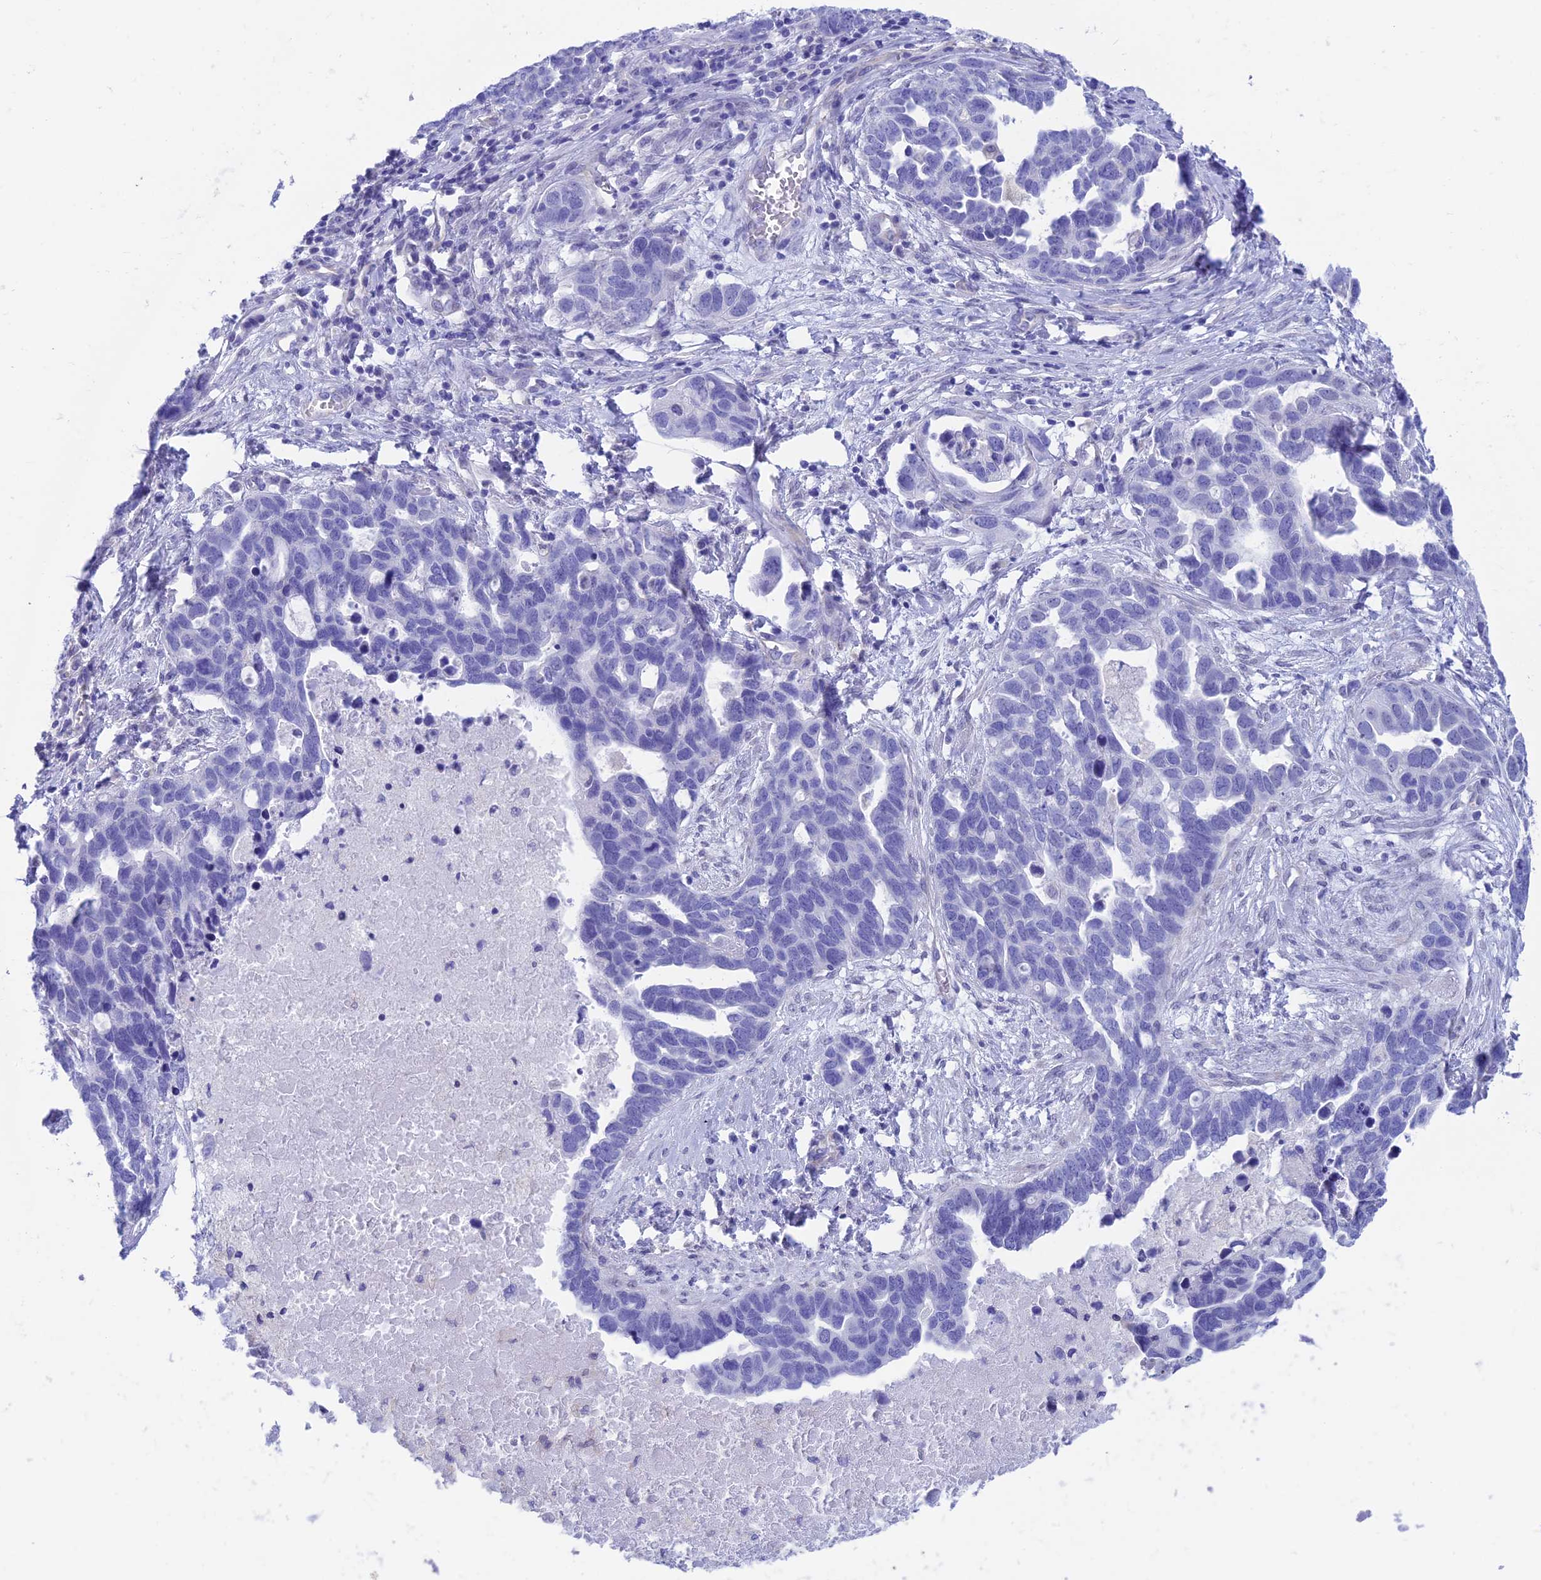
{"staining": {"intensity": "negative", "quantity": "none", "location": "none"}, "tissue": "ovarian cancer", "cell_type": "Tumor cells", "image_type": "cancer", "snomed": [{"axis": "morphology", "description": "Cystadenocarcinoma, serous, NOS"}, {"axis": "topography", "description": "Ovary"}], "caption": "Tumor cells are negative for brown protein staining in ovarian cancer (serous cystadenocarcinoma). (Stains: DAB immunohistochemistry (IHC) with hematoxylin counter stain, Microscopy: brightfield microscopy at high magnification).", "gene": "GNGT2", "patient": {"sex": "female", "age": 54}}